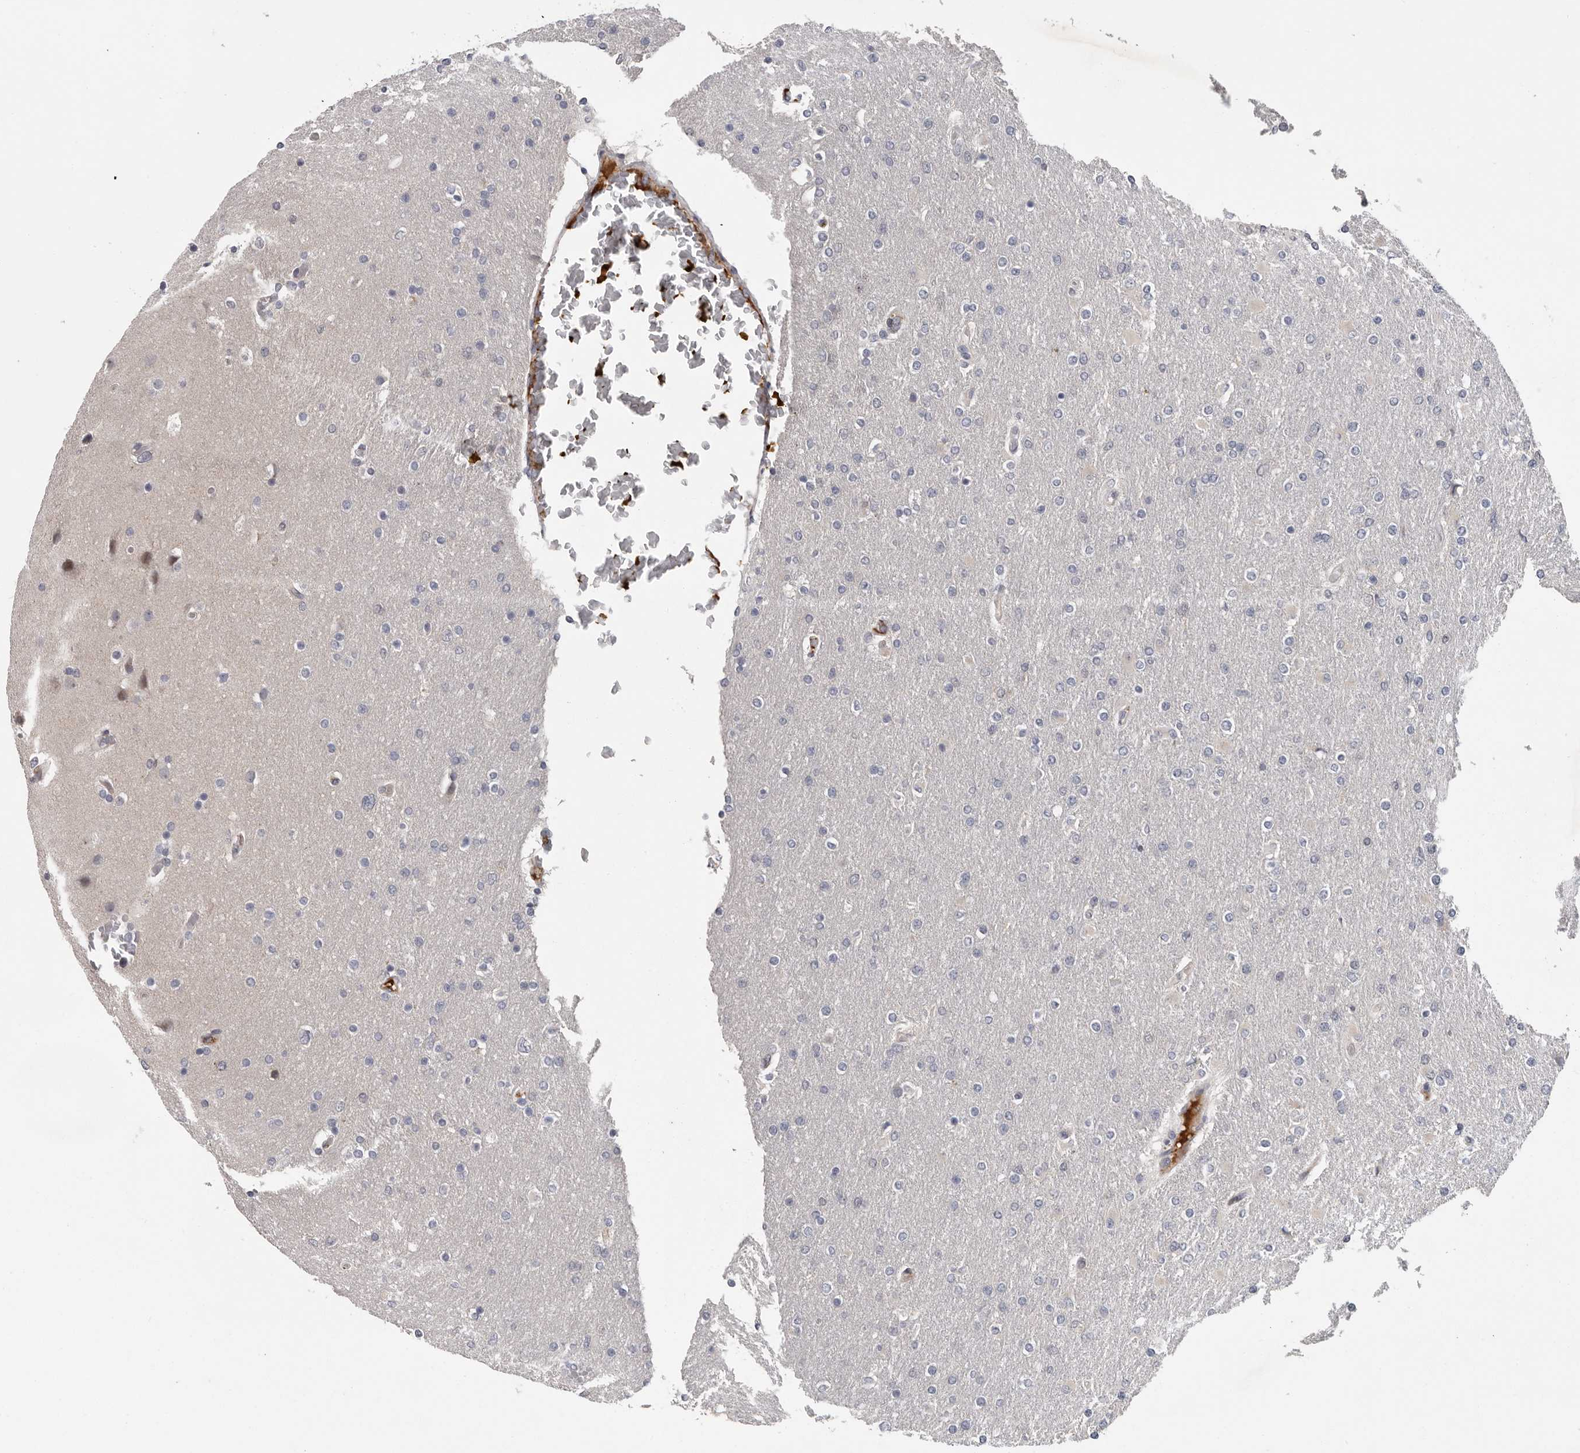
{"staining": {"intensity": "negative", "quantity": "none", "location": "none"}, "tissue": "glioma", "cell_type": "Tumor cells", "image_type": "cancer", "snomed": [{"axis": "morphology", "description": "Glioma, malignant, High grade"}, {"axis": "topography", "description": "Cerebral cortex"}], "caption": "Tumor cells are negative for brown protein staining in glioma. The staining is performed using DAB brown chromogen with nuclei counter-stained in using hematoxylin.", "gene": "ATXN3L", "patient": {"sex": "female", "age": 36}}